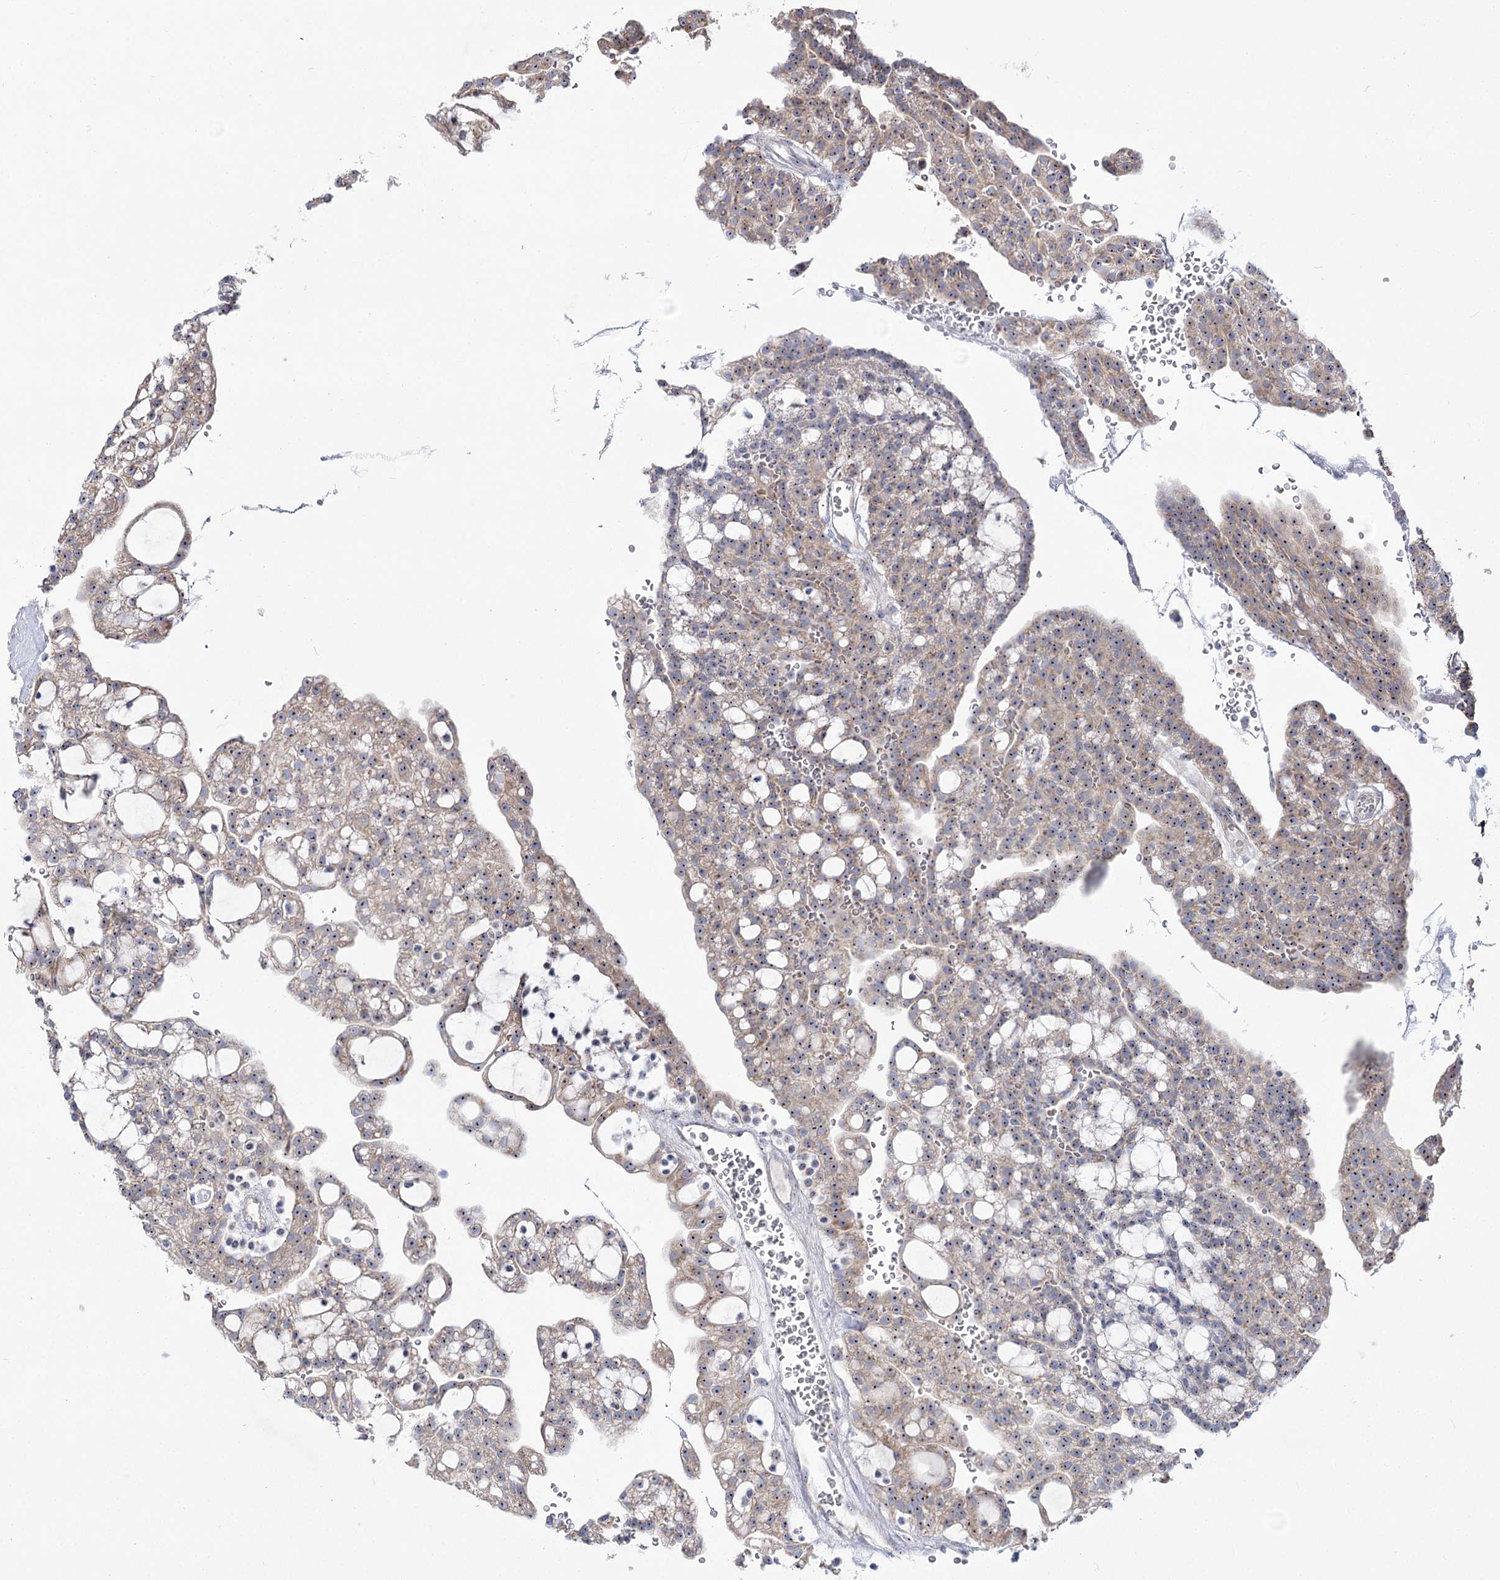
{"staining": {"intensity": "moderate", "quantity": ">75%", "location": "cytoplasmic/membranous,nuclear"}, "tissue": "renal cancer", "cell_type": "Tumor cells", "image_type": "cancer", "snomed": [{"axis": "morphology", "description": "Adenocarcinoma, NOS"}, {"axis": "topography", "description": "Kidney"}], "caption": "Renal adenocarcinoma was stained to show a protein in brown. There is medium levels of moderate cytoplasmic/membranous and nuclear positivity in approximately >75% of tumor cells.", "gene": "SUOX", "patient": {"sex": "male", "age": 63}}